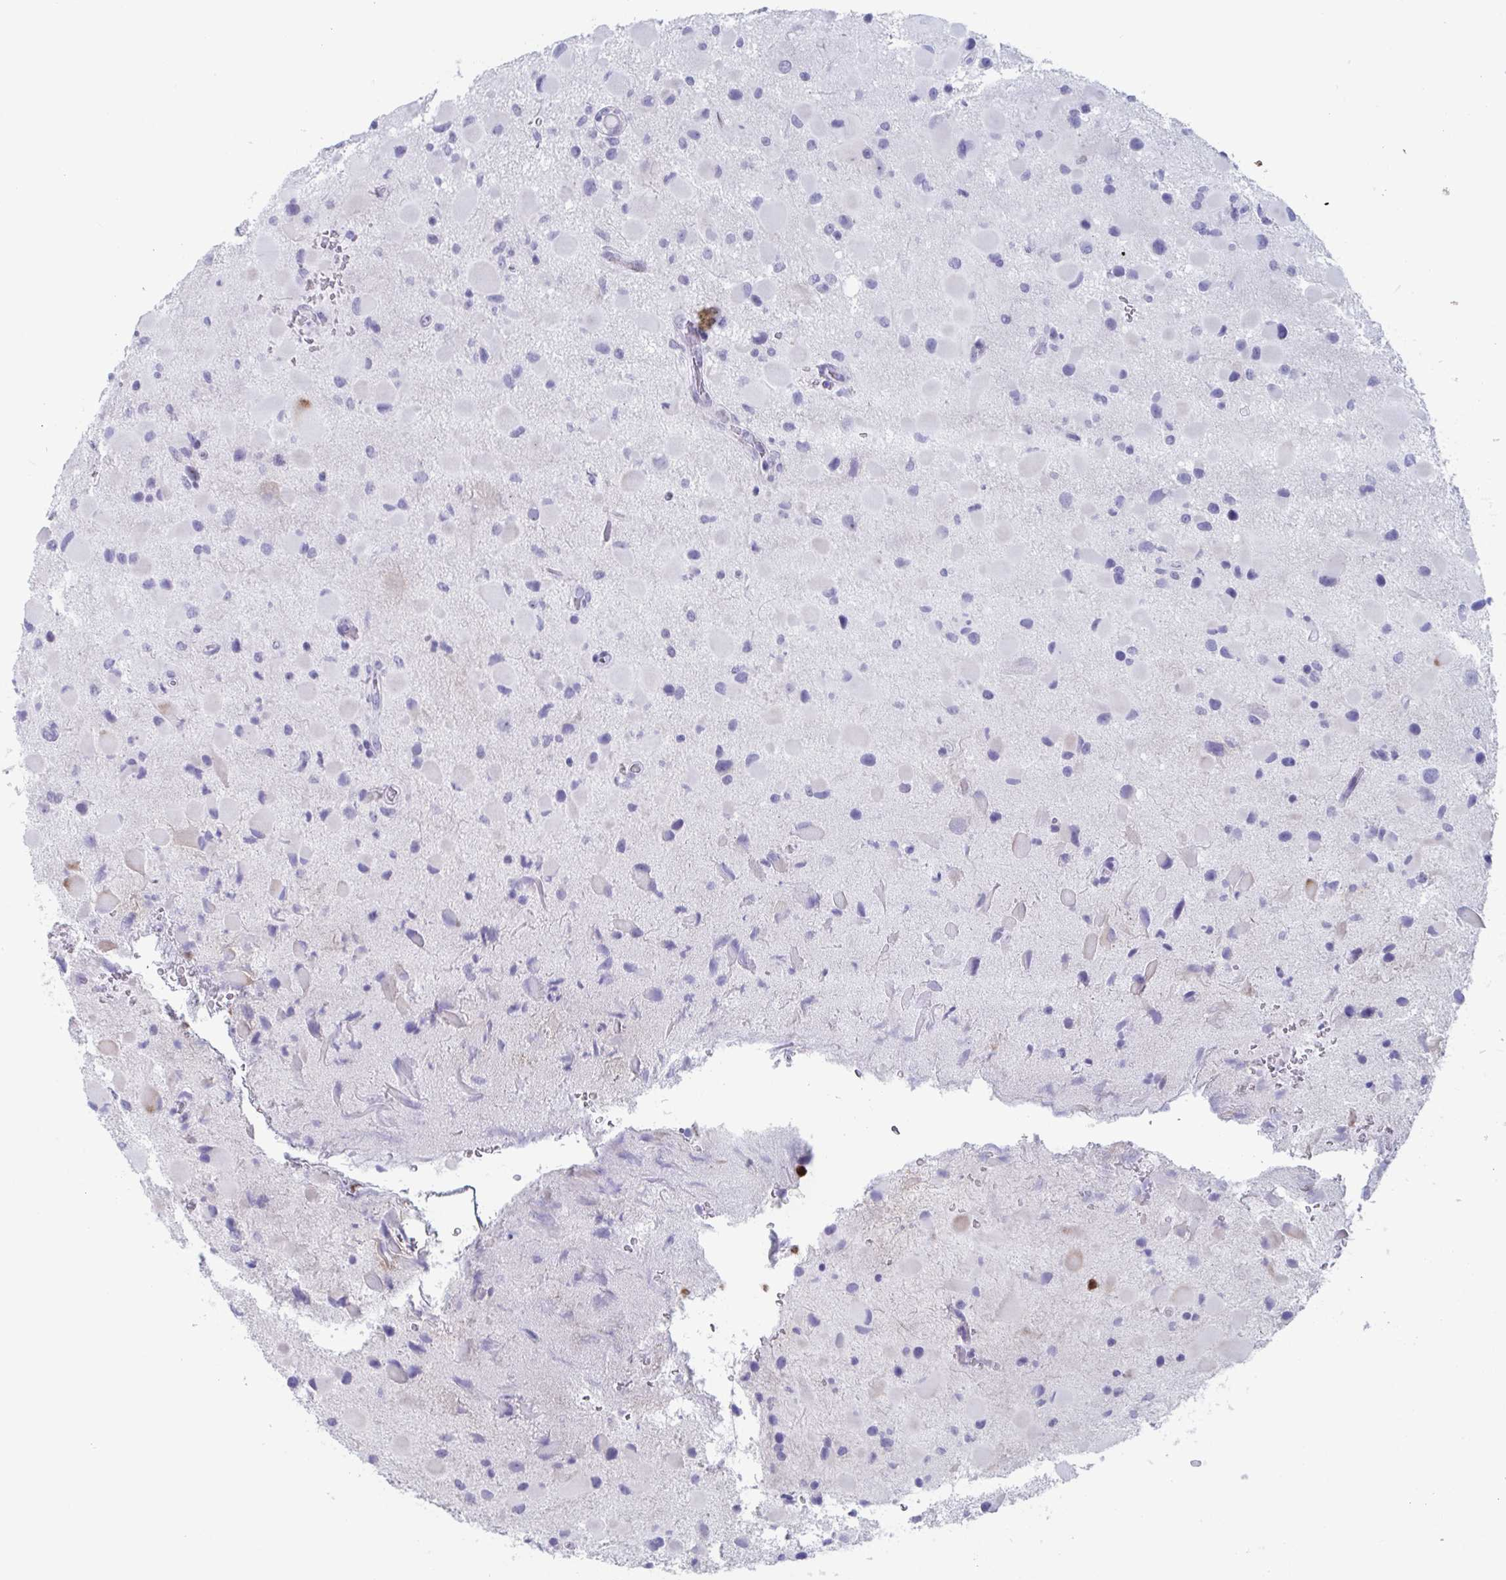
{"staining": {"intensity": "negative", "quantity": "none", "location": "none"}, "tissue": "glioma", "cell_type": "Tumor cells", "image_type": "cancer", "snomed": [{"axis": "morphology", "description": "Glioma, malignant, Low grade"}, {"axis": "topography", "description": "Brain"}], "caption": "A photomicrograph of human glioma is negative for staining in tumor cells.", "gene": "CYP4F11", "patient": {"sex": "female", "age": 32}}